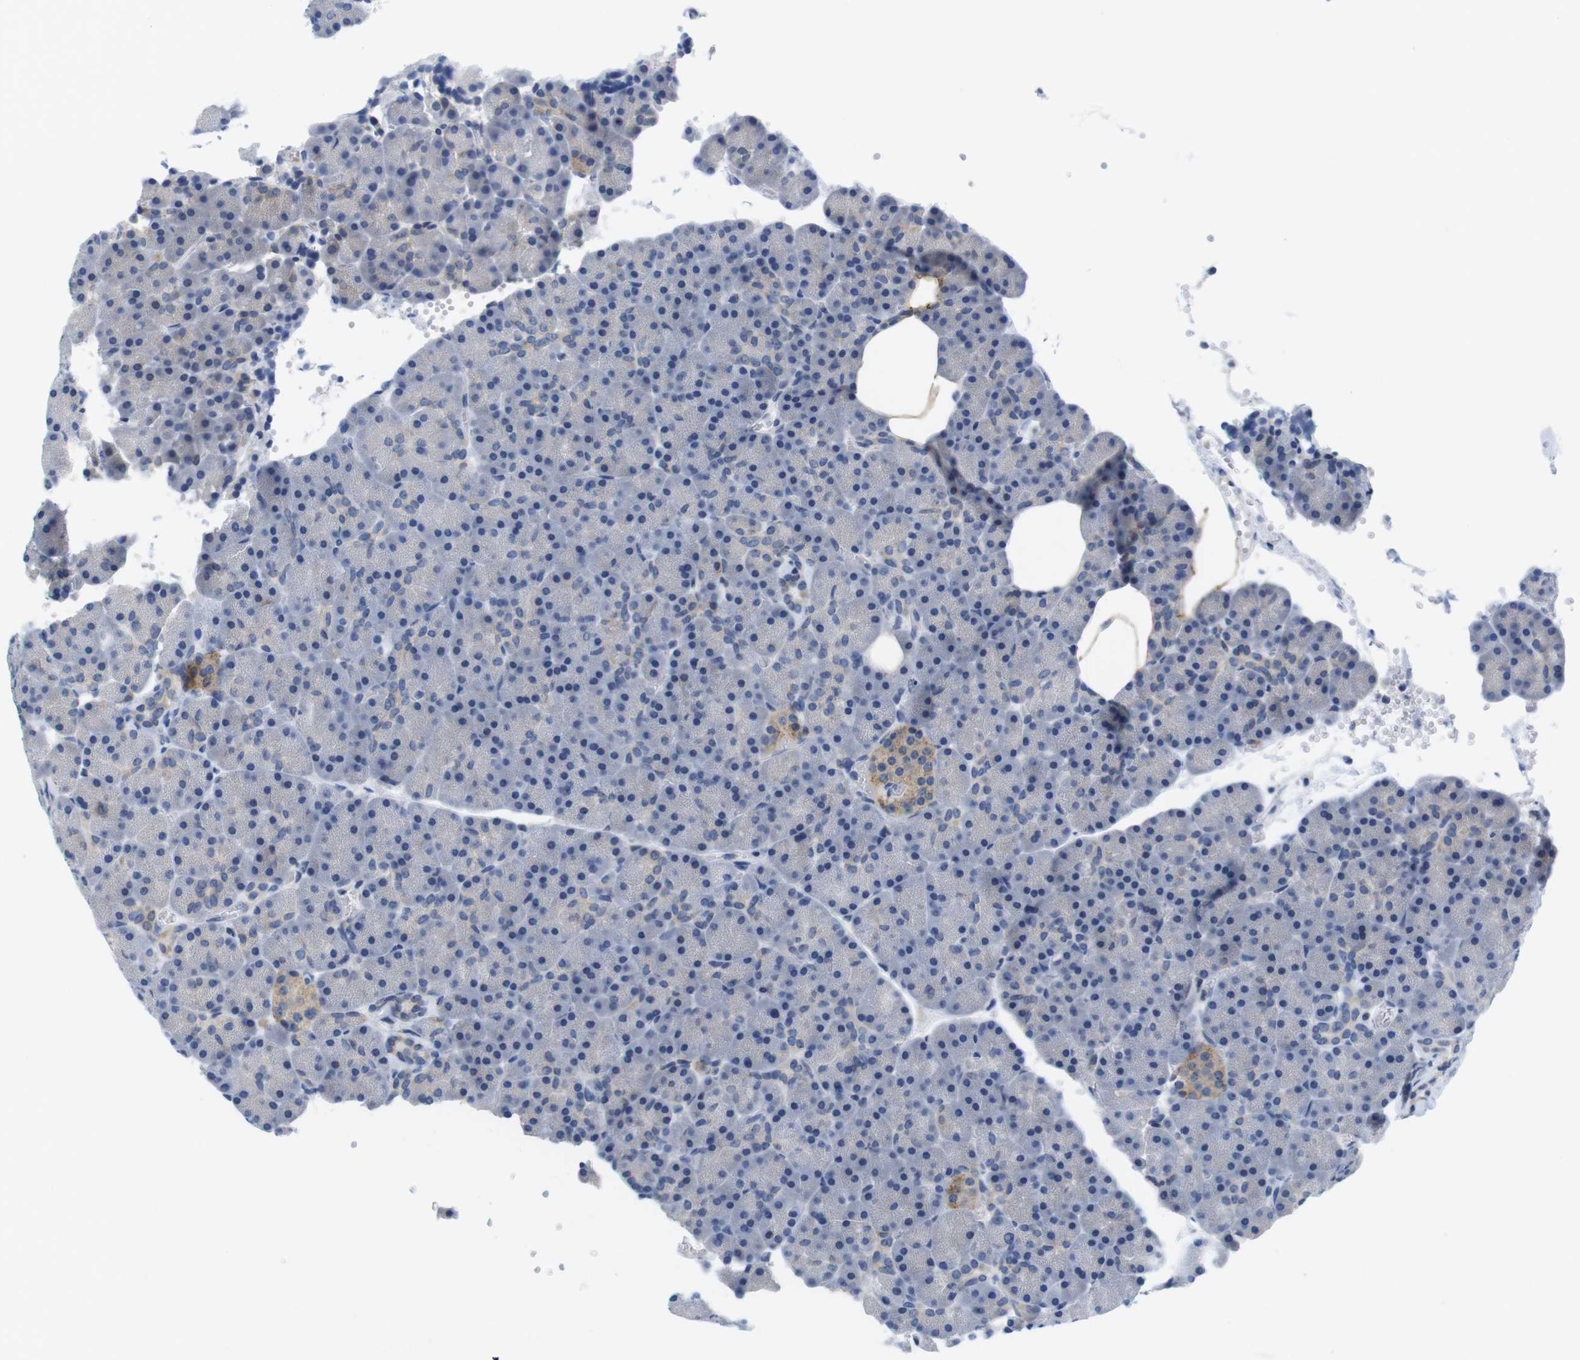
{"staining": {"intensity": "negative", "quantity": "none", "location": "none"}, "tissue": "pancreas", "cell_type": "Exocrine glandular cells", "image_type": "normal", "snomed": [{"axis": "morphology", "description": "Normal tissue, NOS"}, {"axis": "topography", "description": "Pancreas"}], "caption": "Benign pancreas was stained to show a protein in brown. There is no significant positivity in exocrine glandular cells.", "gene": "CNGA2", "patient": {"sex": "female", "age": 35}}